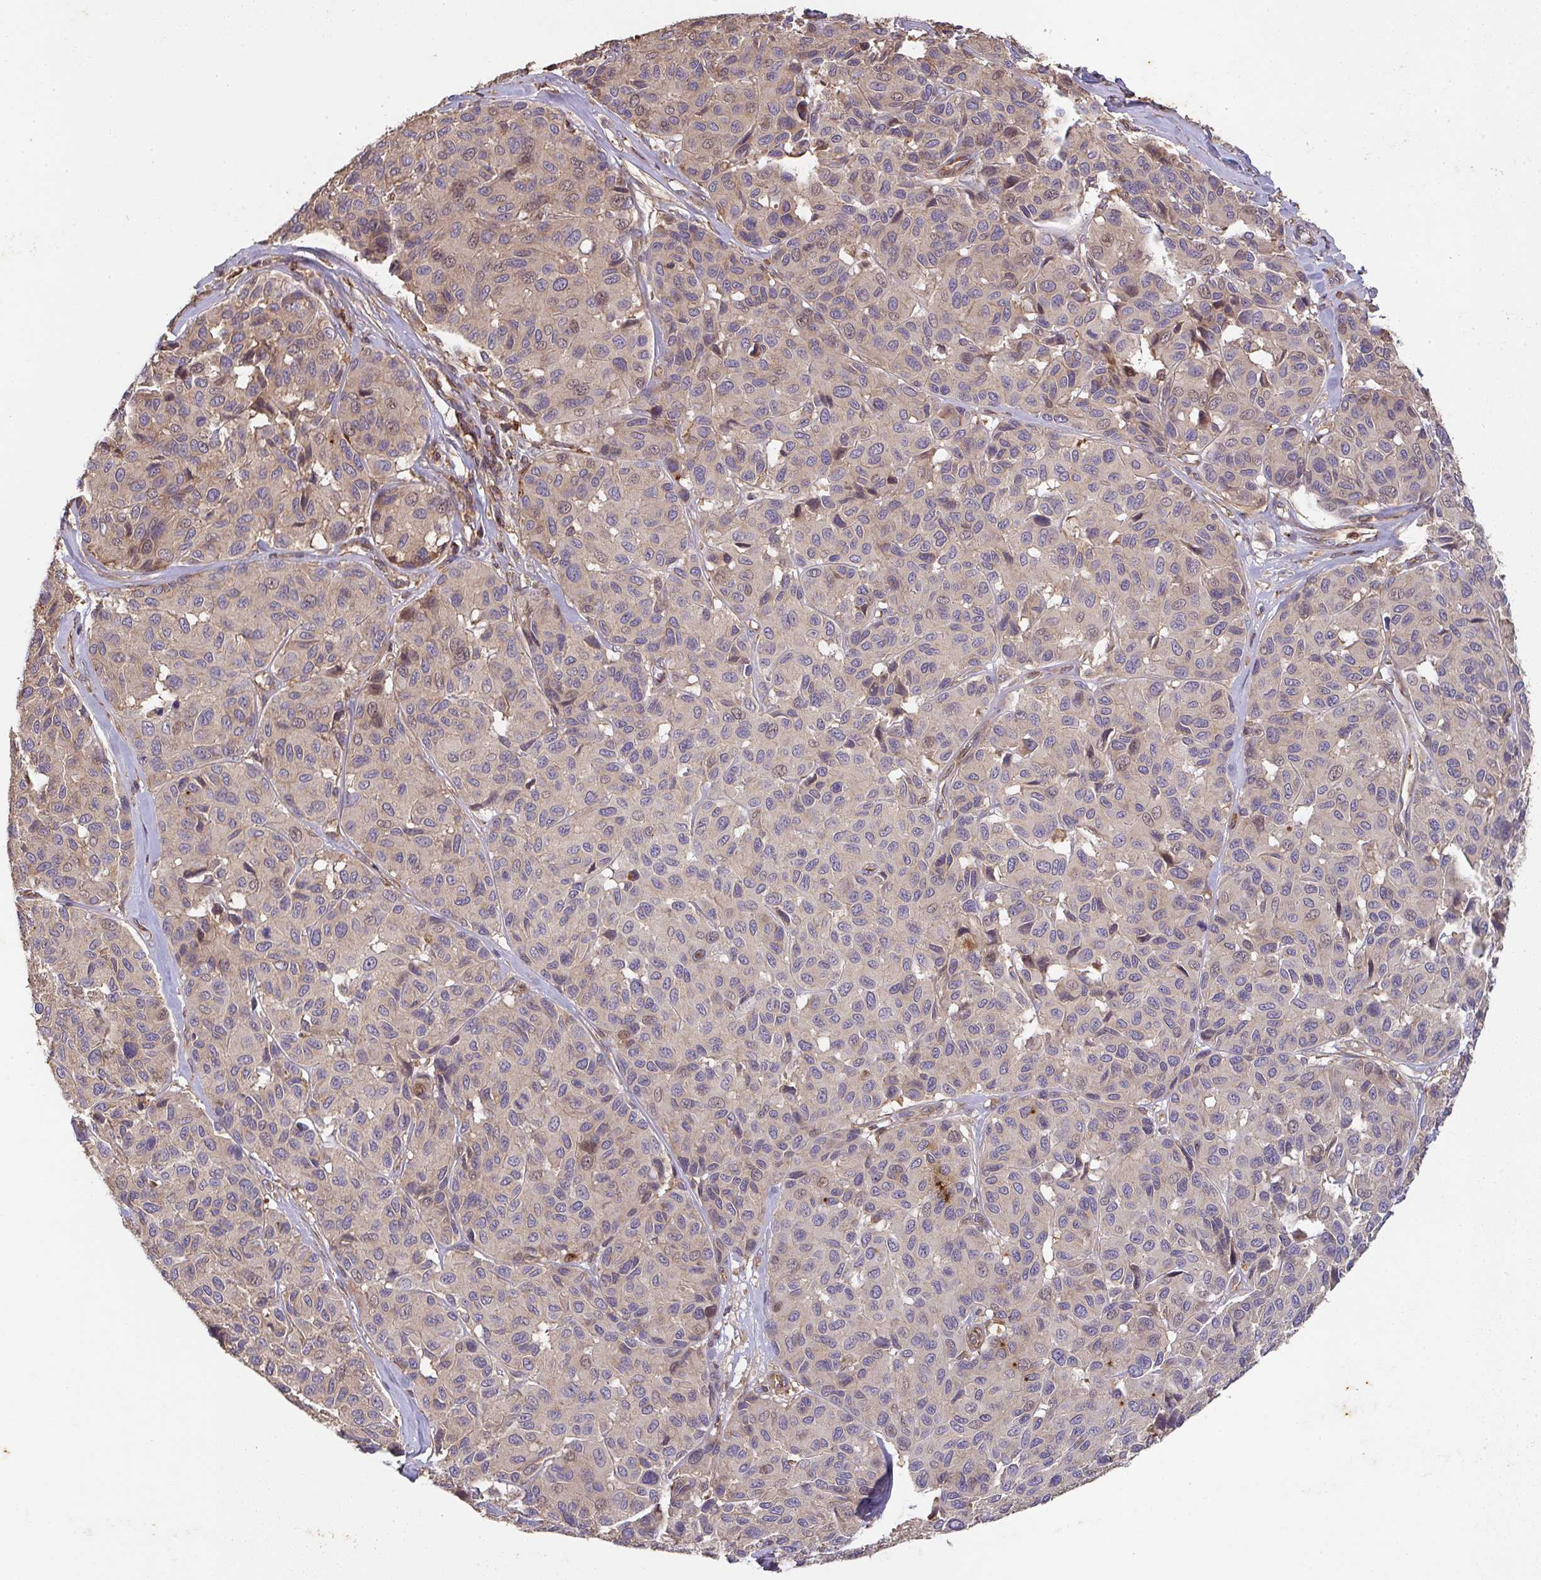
{"staining": {"intensity": "weak", "quantity": "25%-75%", "location": "cytoplasmic/membranous"}, "tissue": "melanoma", "cell_type": "Tumor cells", "image_type": "cancer", "snomed": [{"axis": "morphology", "description": "Malignant melanoma, NOS"}, {"axis": "topography", "description": "Skin"}], "caption": "The image shows a brown stain indicating the presence of a protein in the cytoplasmic/membranous of tumor cells in malignant melanoma. Nuclei are stained in blue.", "gene": "TNMD", "patient": {"sex": "female", "age": 66}}